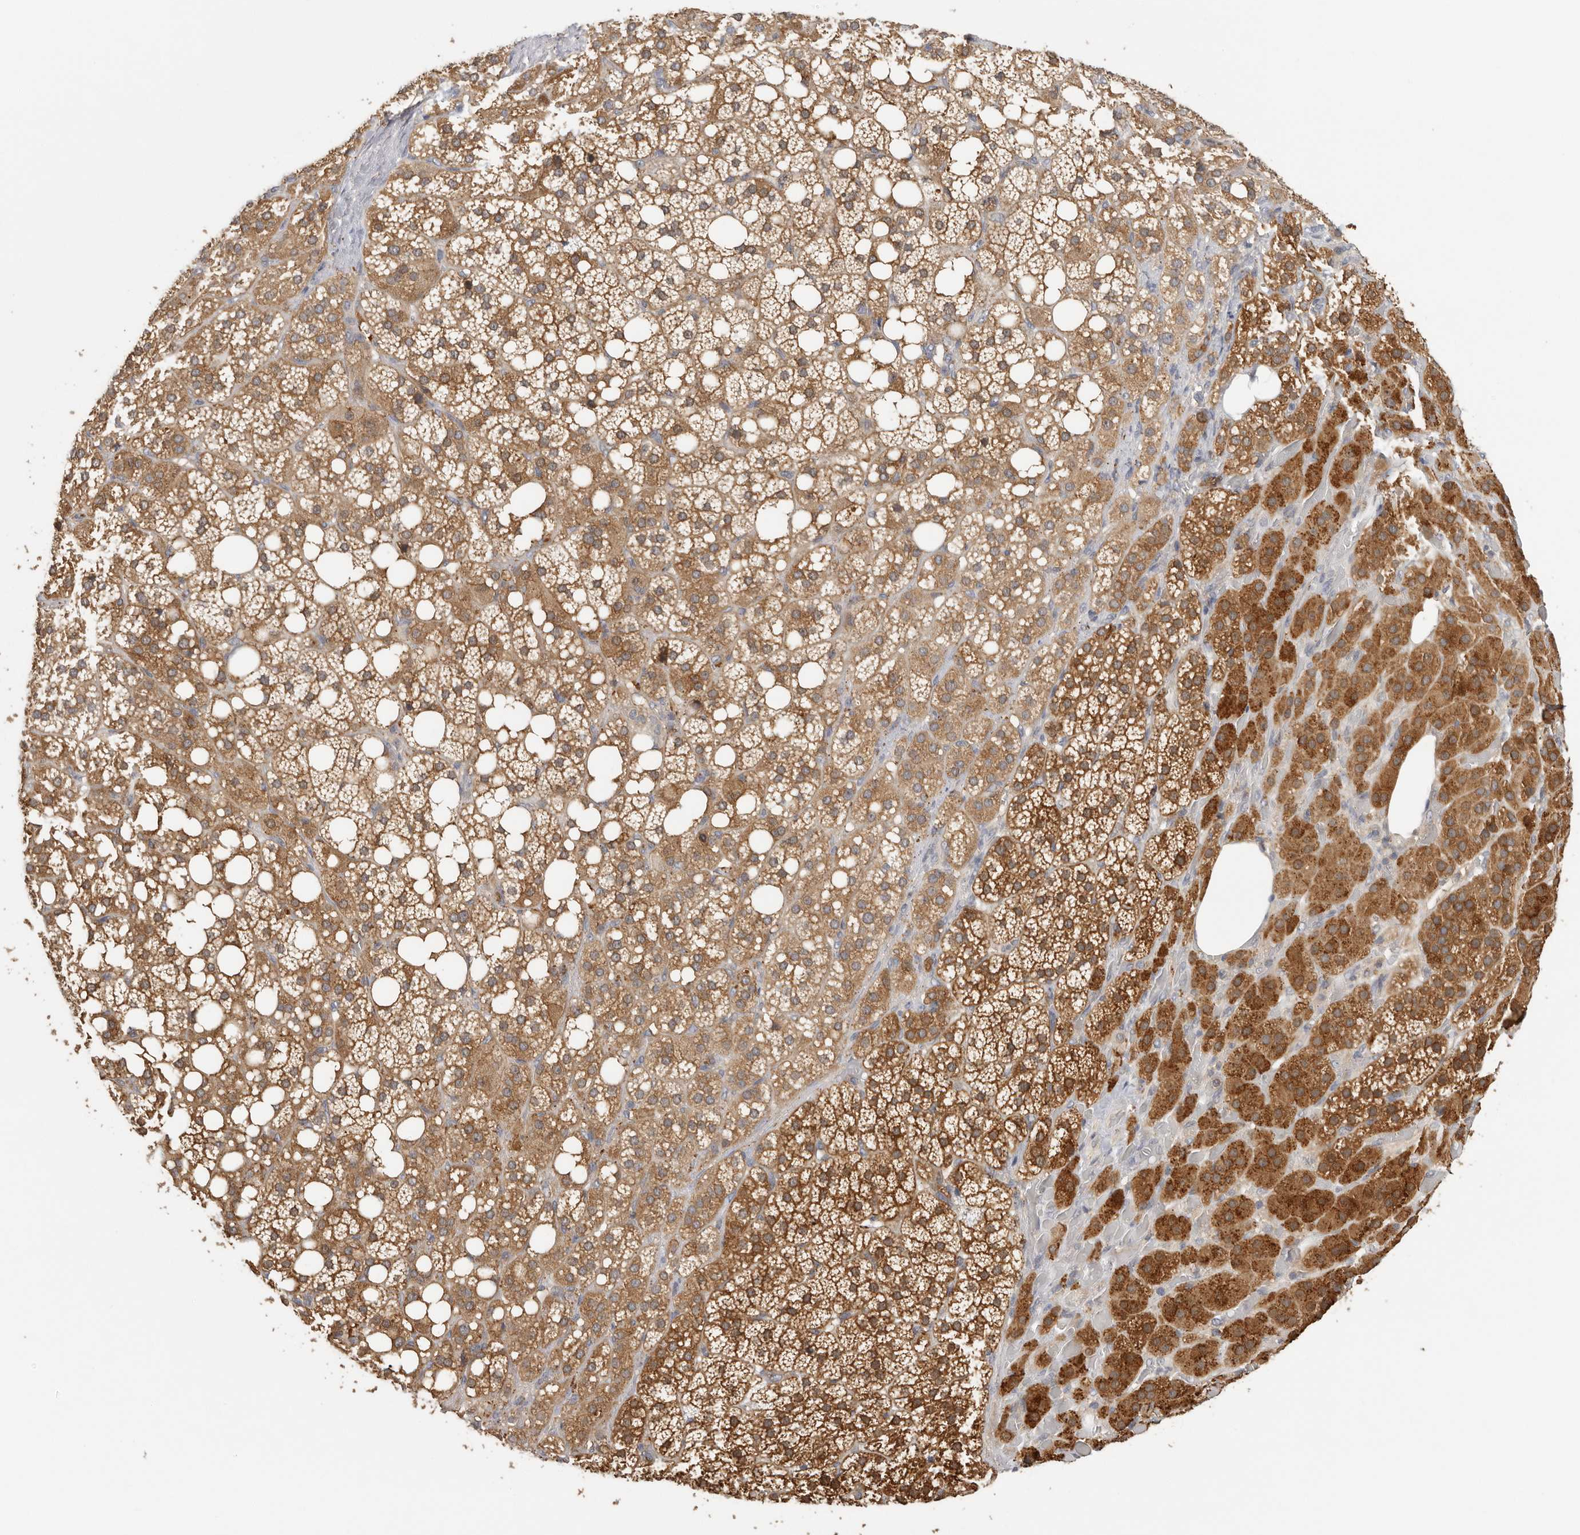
{"staining": {"intensity": "strong", "quantity": "25%-75%", "location": "cytoplasmic/membranous"}, "tissue": "adrenal gland", "cell_type": "Glandular cells", "image_type": "normal", "snomed": [{"axis": "morphology", "description": "Normal tissue, NOS"}, {"axis": "topography", "description": "Adrenal gland"}], "caption": "A brown stain labels strong cytoplasmic/membranous positivity of a protein in glandular cells of normal adrenal gland. (brown staining indicates protein expression, while blue staining denotes nuclei).", "gene": "CCT8", "patient": {"sex": "female", "age": 59}}